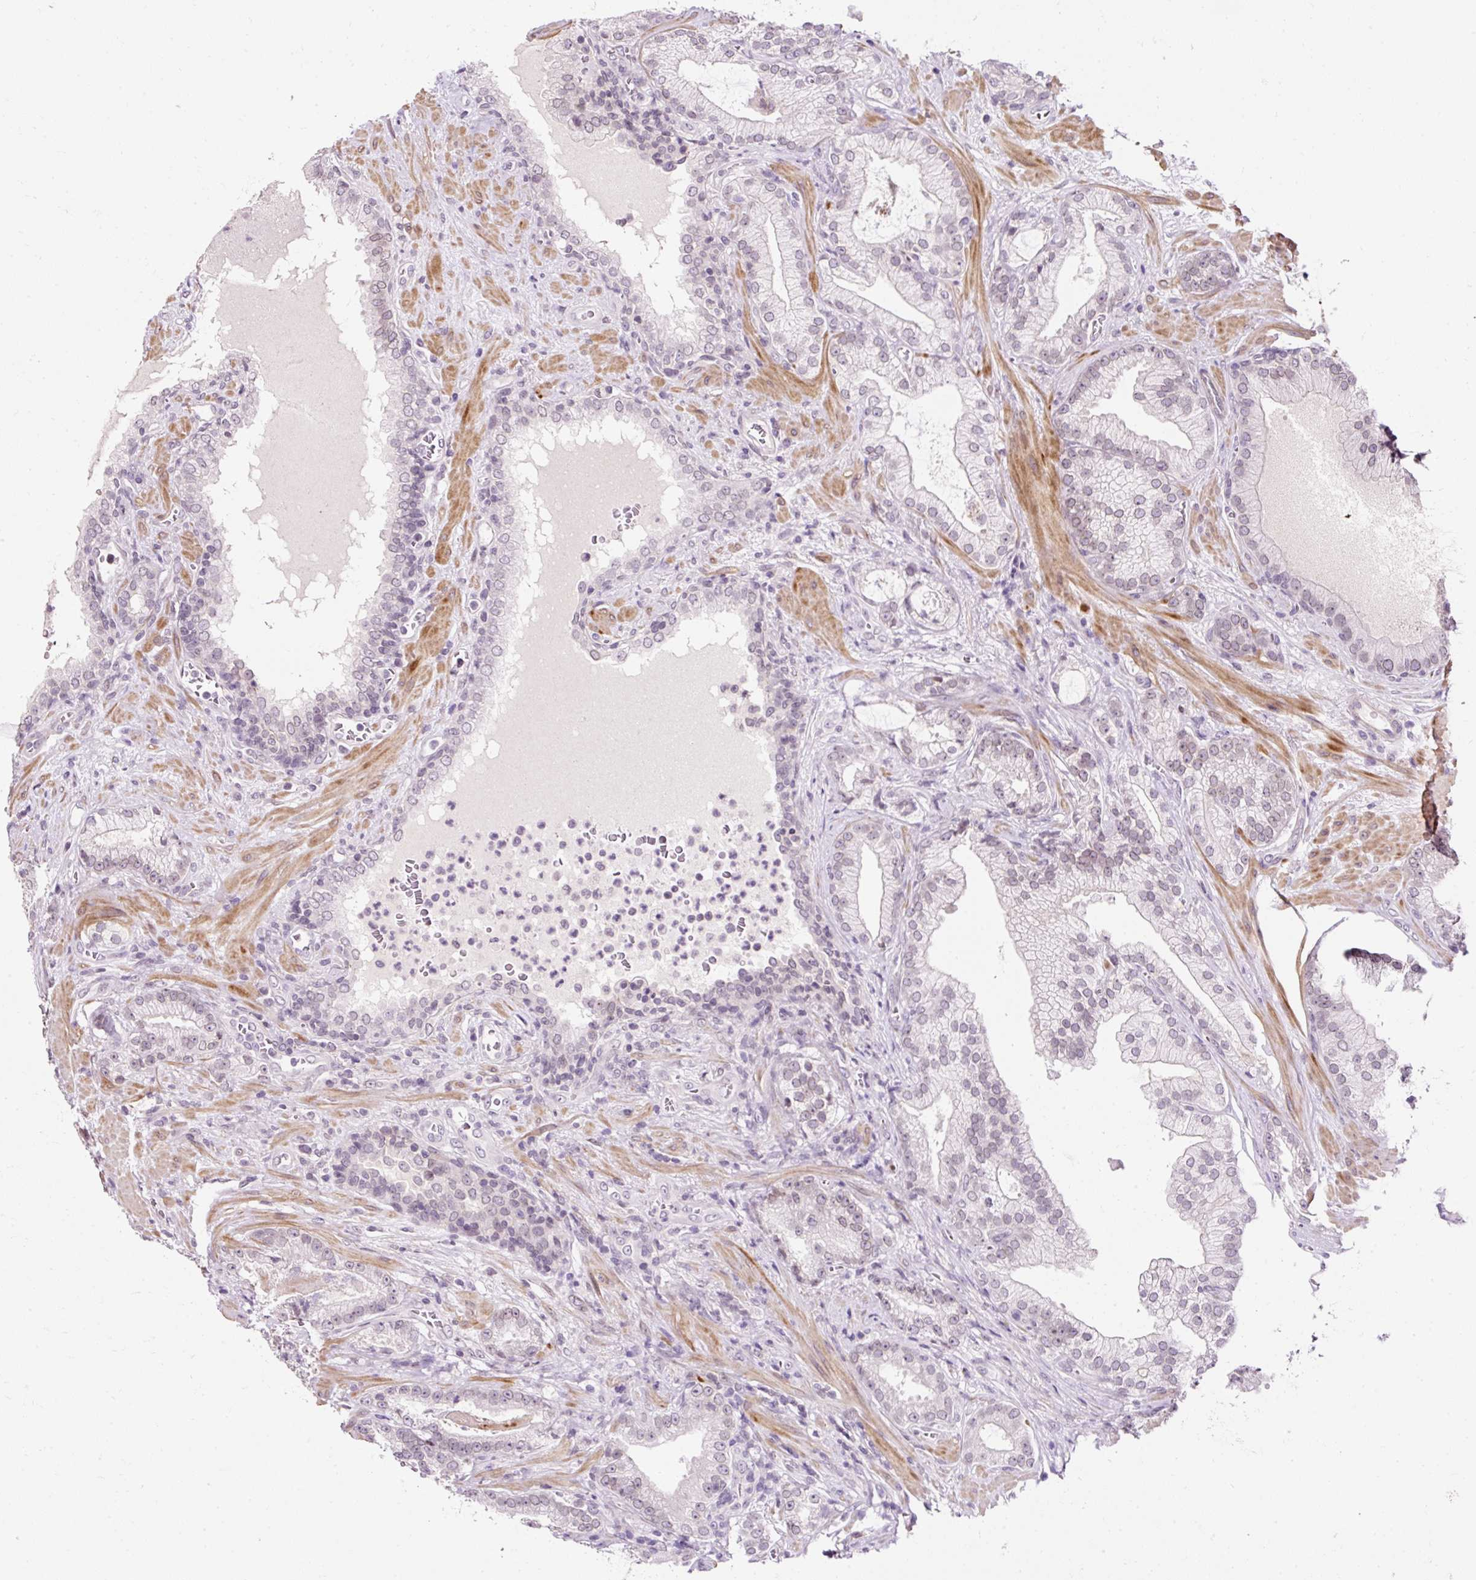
{"staining": {"intensity": "weak", "quantity": "<25%", "location": "cytoplasmic/membranous,nuclear"}, "tissue": "prostate cancer", "cell_type": "Tumor cells", "image_type": "cancer", "snomed": [{"axis": "morphology", "description": "Adenocarcinoma, High grade"}, {"axis": "topography", "description": "Prostate"}], "caption": "The micrograph exhibits no significant positivity in tumor cells of prostate cancer (adenocarcinoma (high-grade)).", "gene": "ZNF610", "patient": {"sex": "male", "age": 68}}